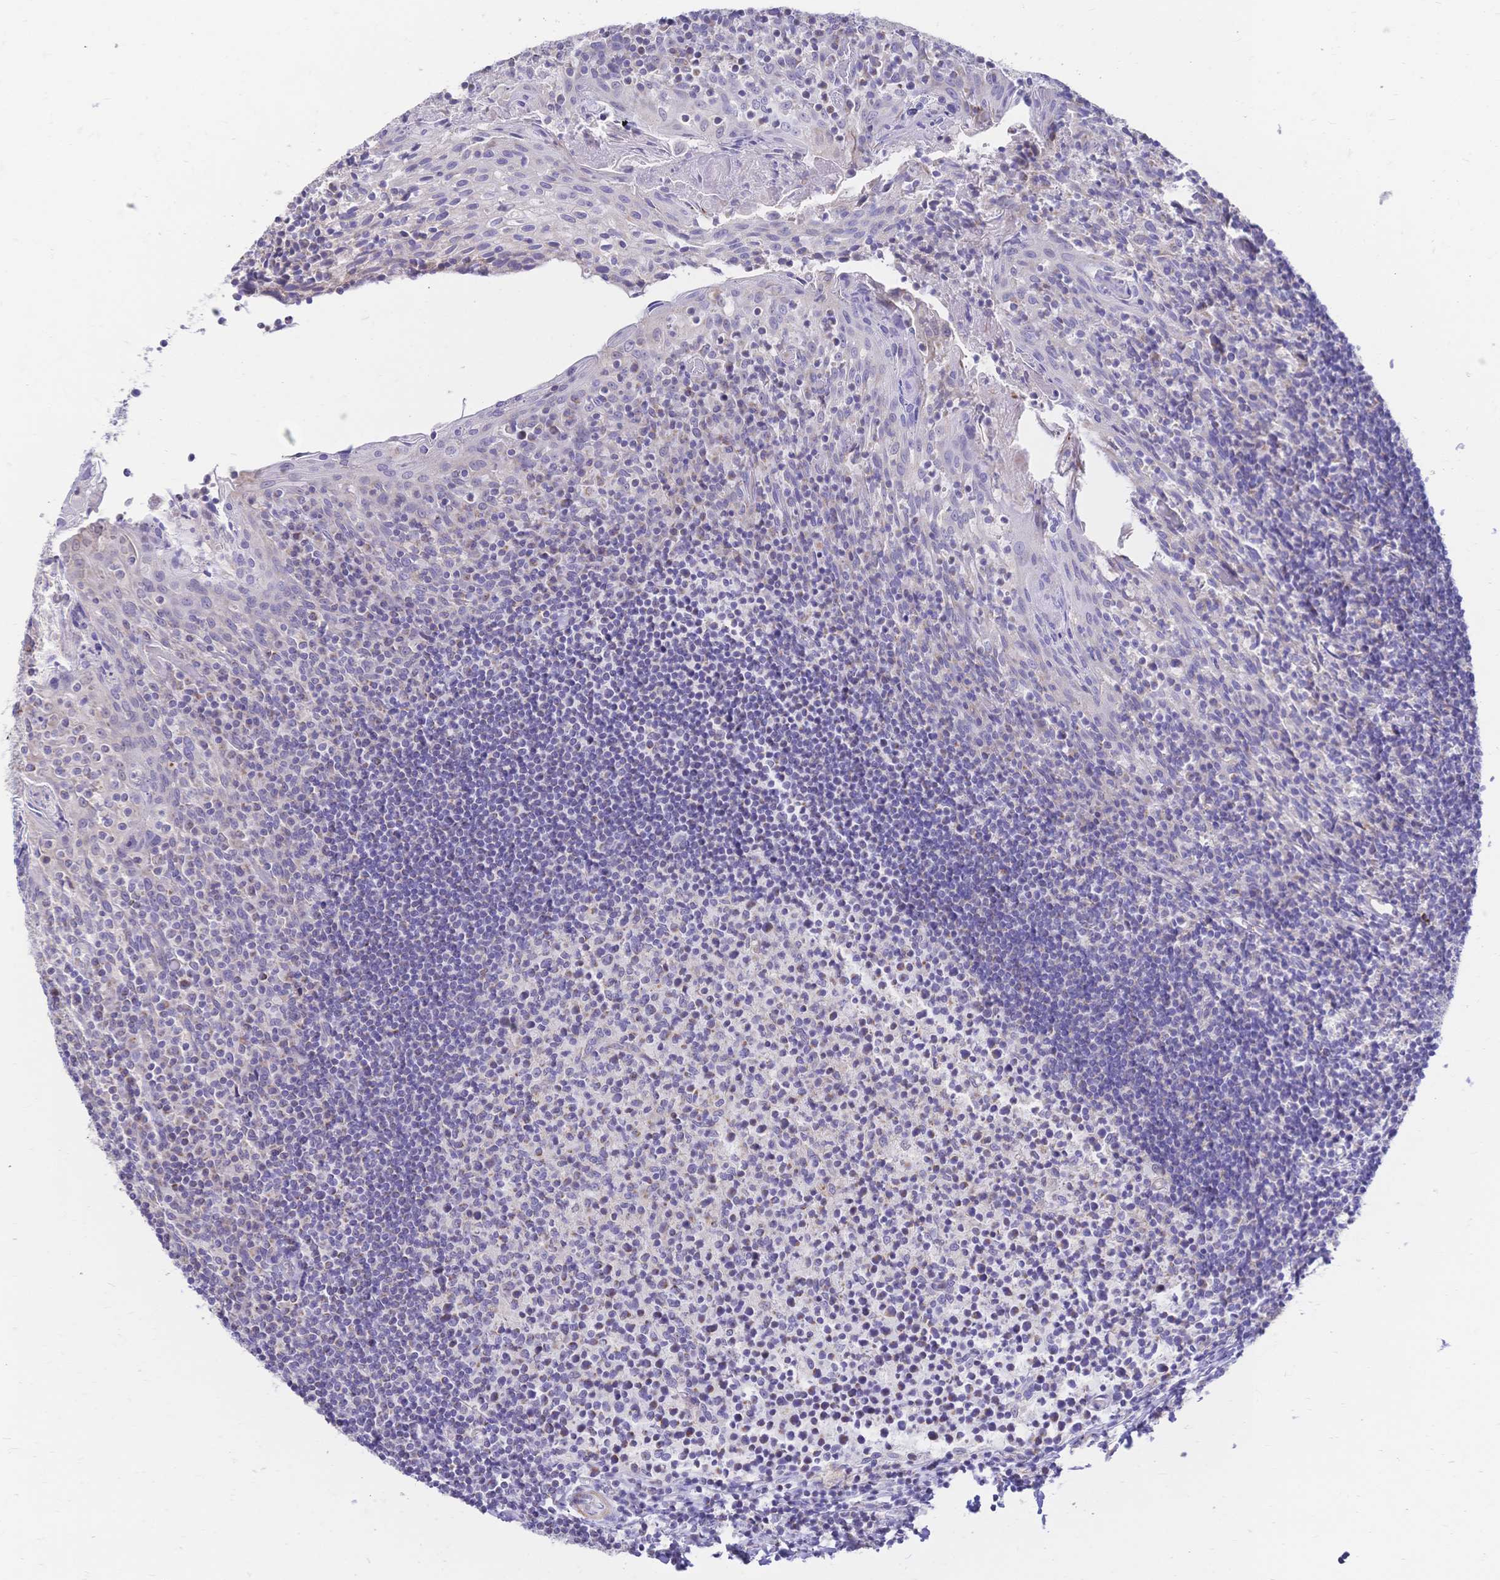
{"staining": {"intensity": "negative", "quantity": "none", "location": "none"}, "tissue": "tonsil", "cell_type": "Germinal center cells", "image_type": "normal", "snomed": [{"axis": "morphology", "description": "Normal tissue, NOS"}, {"axis": "topography", "description": "Tonsil"}], "caption": "This is a micrograph of immunohistochemistry staining of unremarkable tonsil, which shows no positivity in germinal center cells.", "gene": "CLEC18A", "patient": {"sex": "female", "age": 10}}